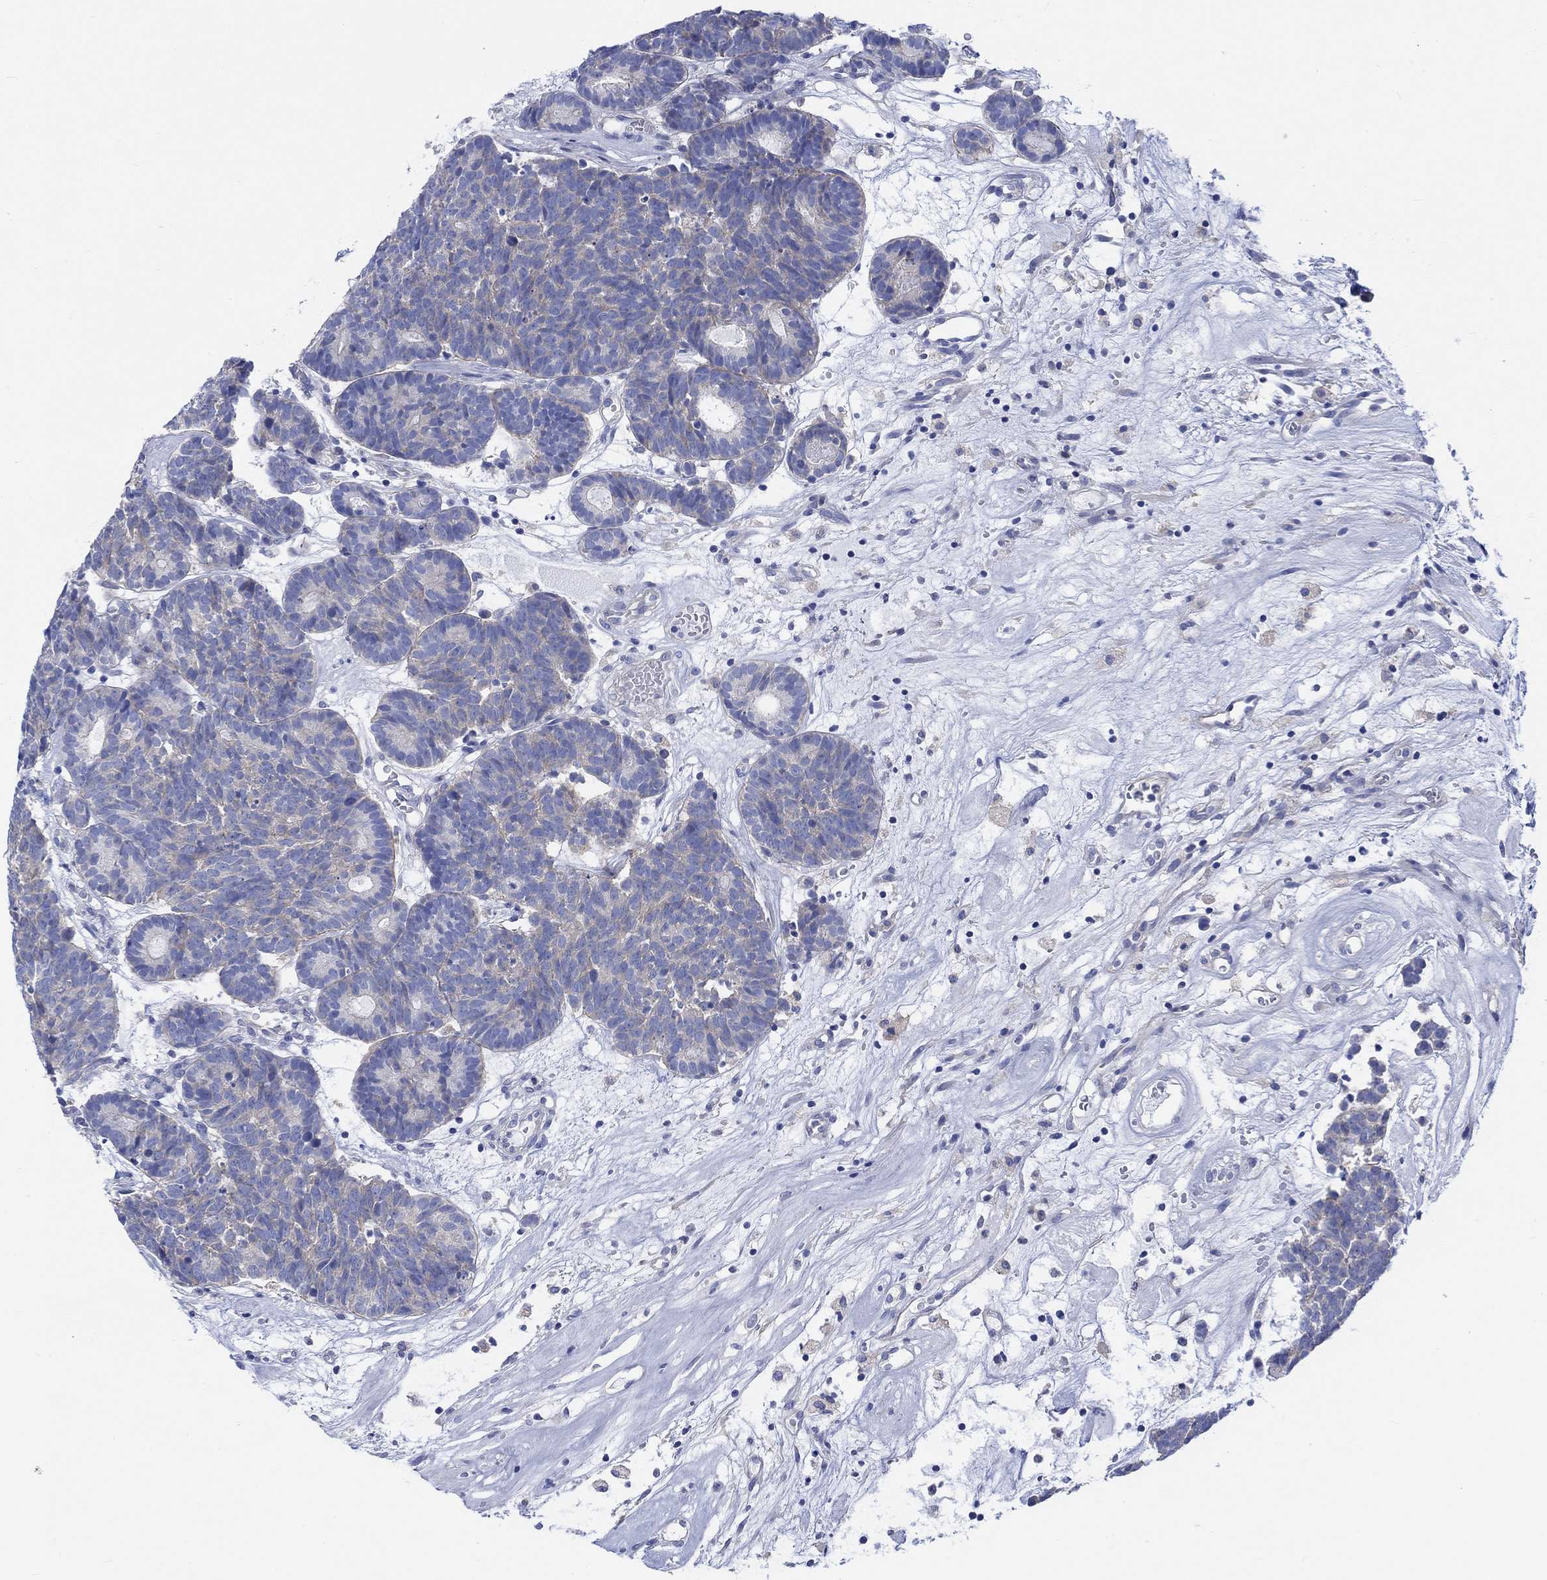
{"staining": {"intensity": "negative", "quantity": "none", "location": "none"}, "tissue": "head and neck cancer", "cell_type": "Tumor cells", "image_type": "cancer", "snomed": [{"axis": "morphology", "description": "Adenocarcinoma, NOS"}, {"axis": "topography", "description": "Head-Neck"}], "caption": "Head and neck cancer was stained to show a protein in brown. There is no significant expression in tumor cells.", "gene": "REEP6", "patient": {"sex": "female", "age": 81}}